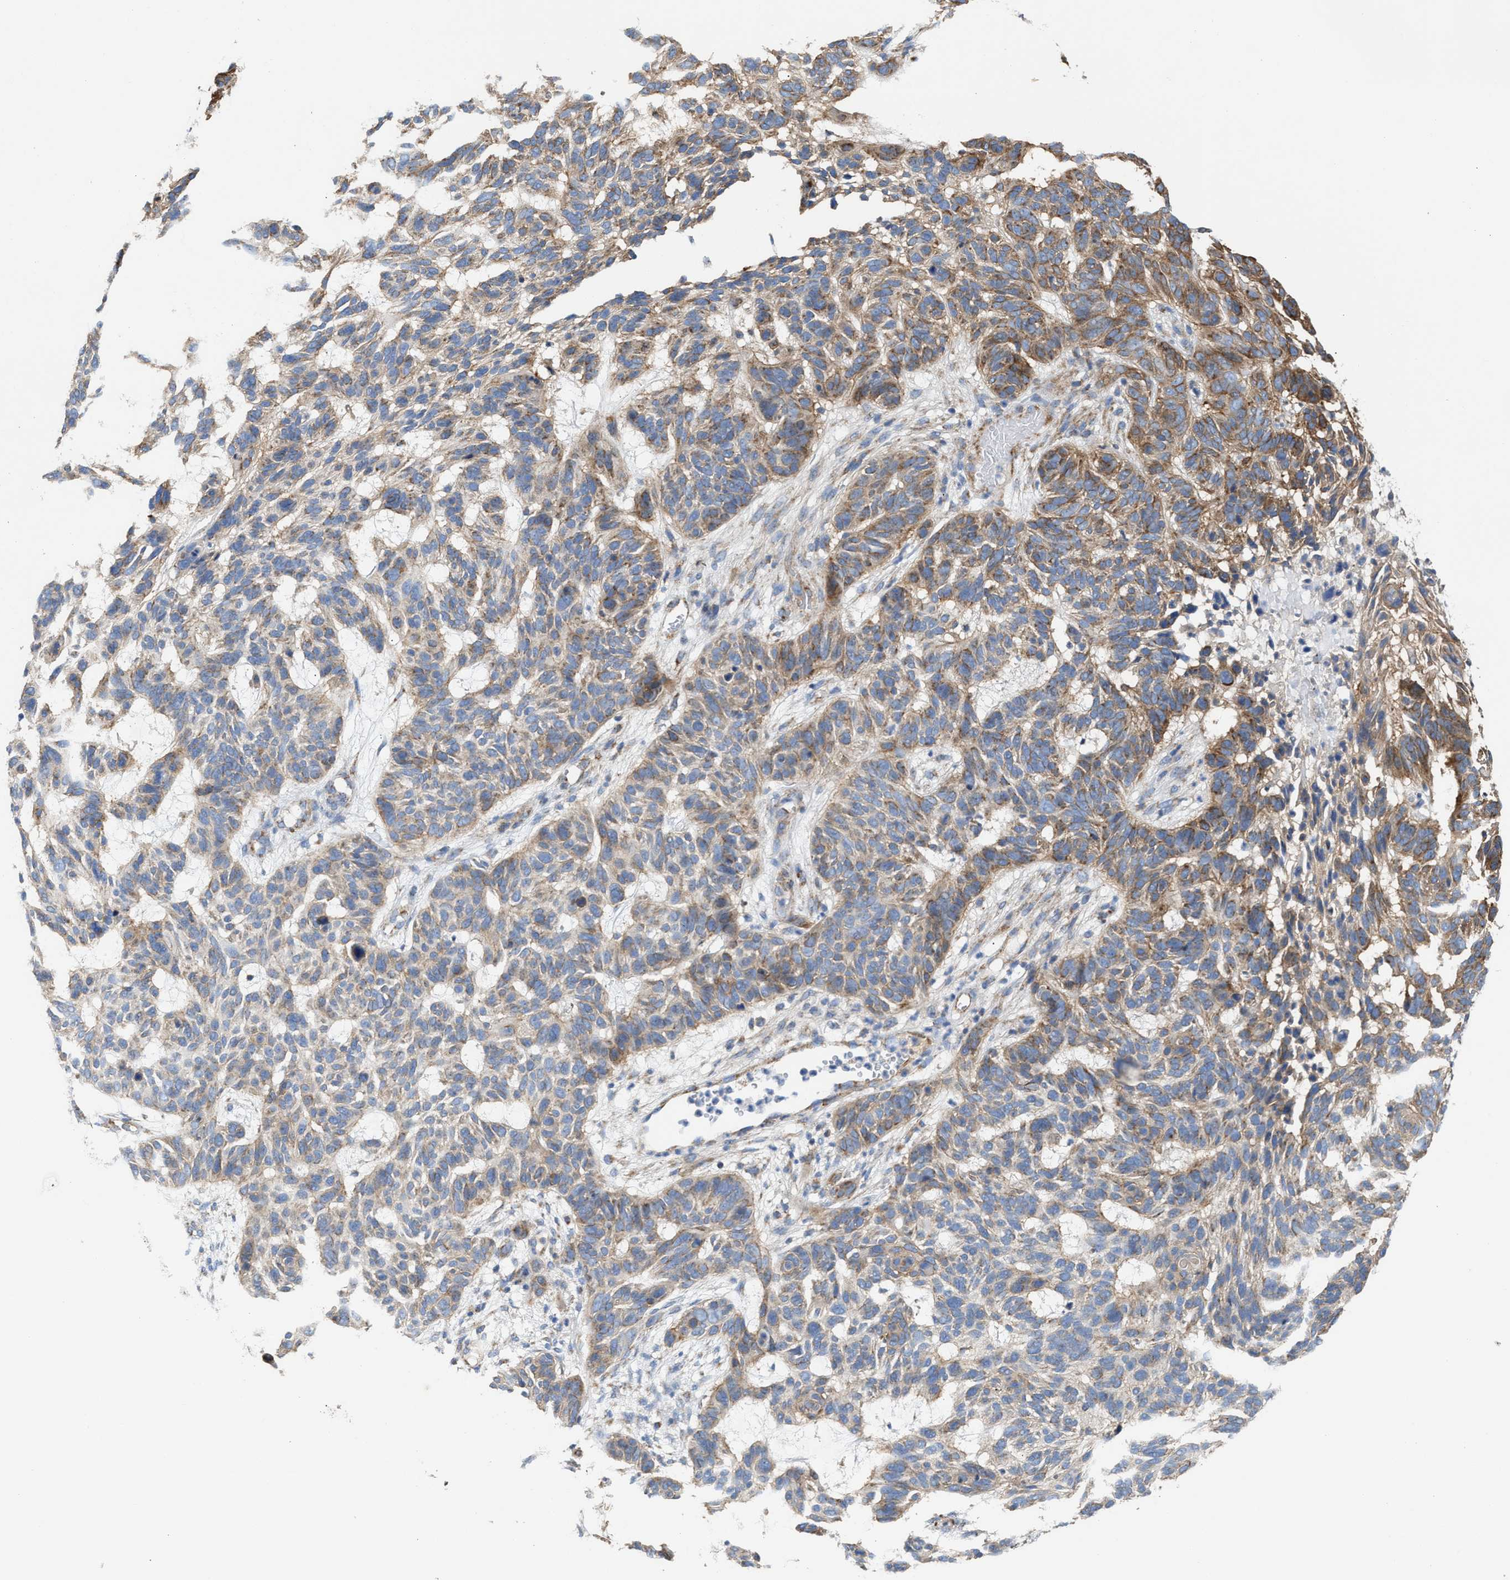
{"staining": {"intensity": "moderate", "quantity": "25%-75%", "location": "cytoplasmic/membranous"}, "tissue": "skin cancer", "cell_type": "Tumor cells", "image_type": "cancer", "snomed": [{"axis": "morphology", "description": "Basal cell carcinoma"}, {"axis": "topography", "description": "Skin"}], "caption": "Skin cancer stained for a protein demonstrates moderate cytoplasmic/membranous positivity in tumor cells. Nuclei are stained in blue.", "gene": "MECR", "patient": {"sex": "male", "age": 85}}